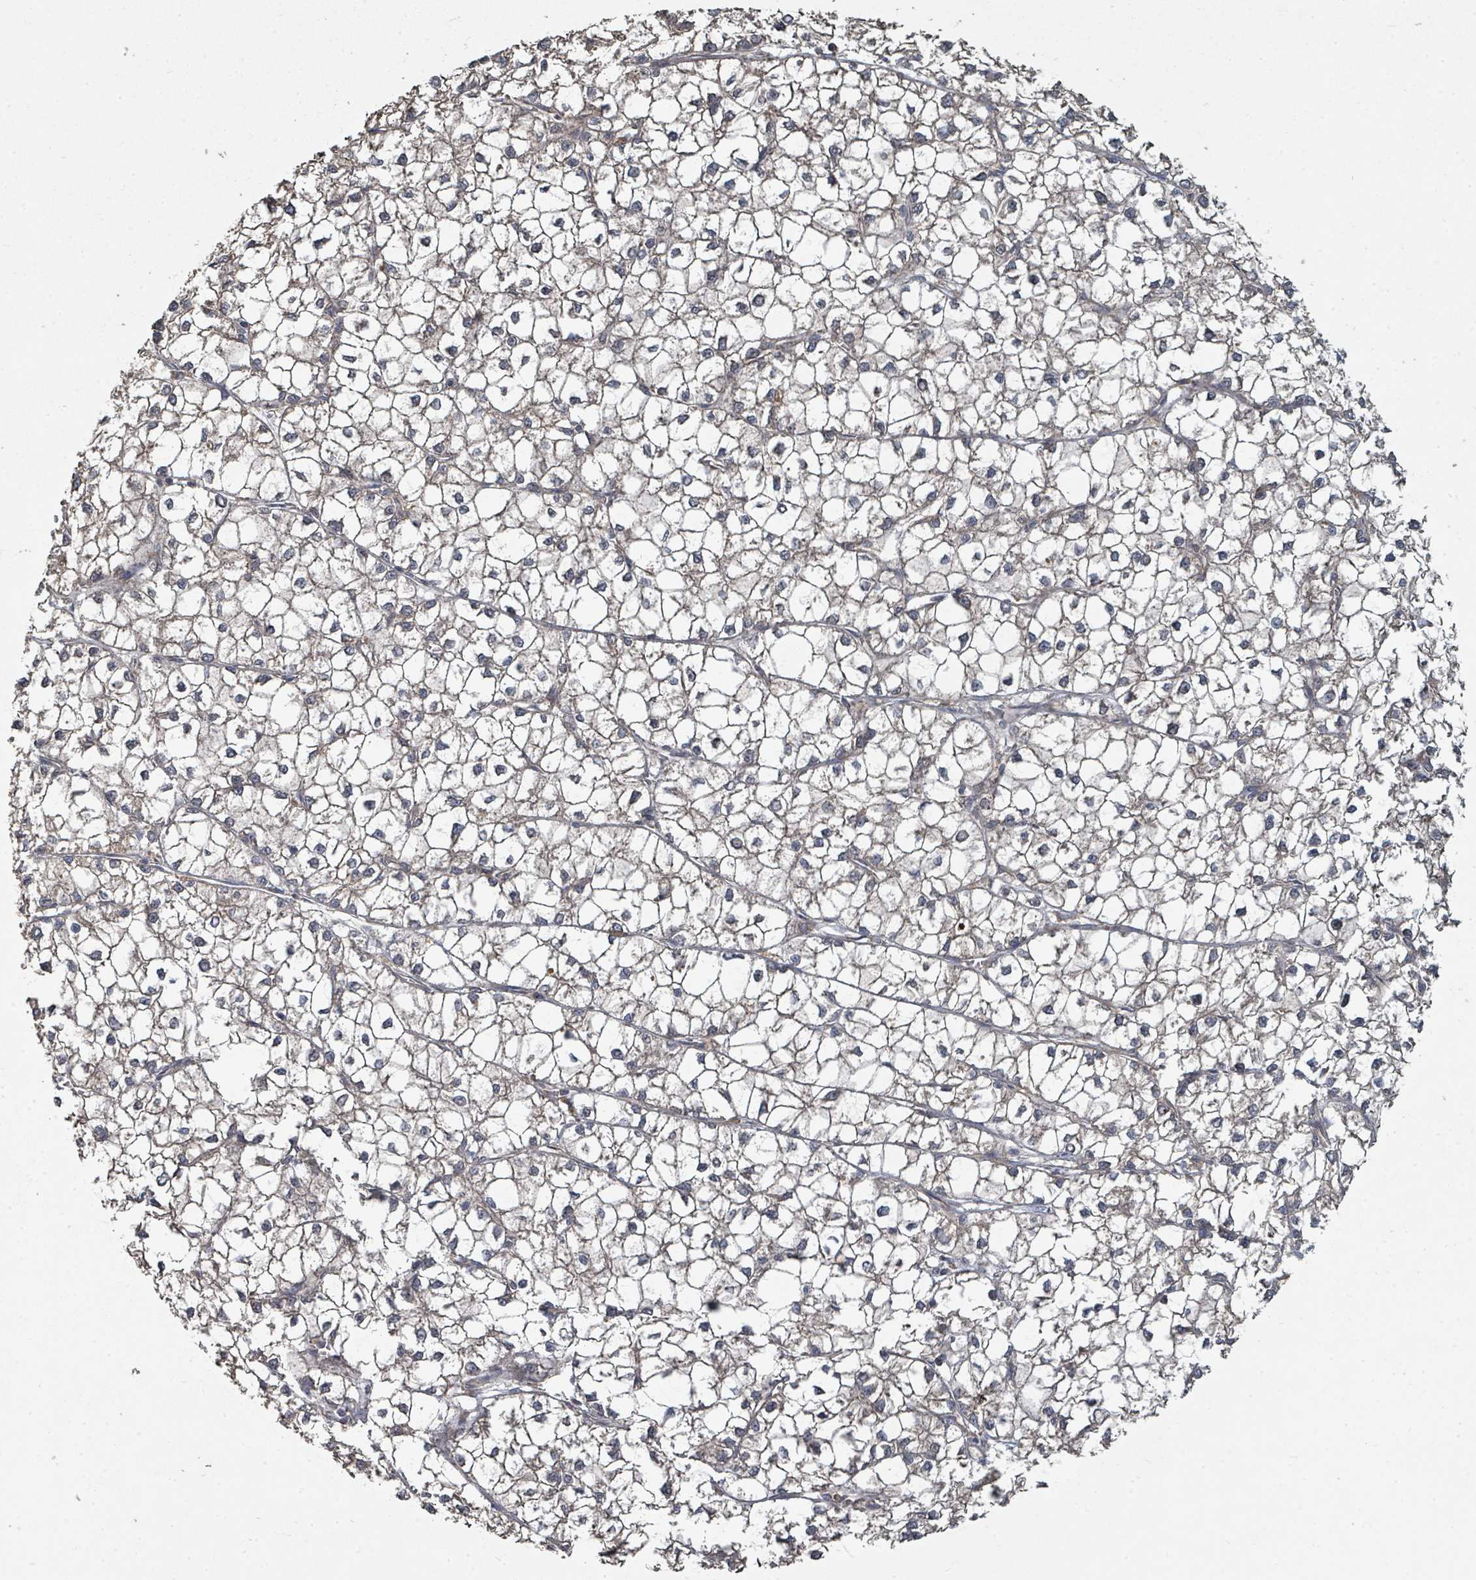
{"staining": {"intensity": "negative", "quantity": "none", "location": "none"}, "tissue": "liver cancer", "cell_type": "Tumor cells", "image_type": "cancer", "snomed": [{"axis": "morphology", "description": "Carcinoma, Hepatocellular, NOS"}, {"axis": "topography", "description": "Liver"}], "caption": "The micrograph reveals no staining of tumor cells in liver cancer. (DAB IHC with hematoxylin counter stain).", "gene": "WDFY1", "patient": {"sex": "female", "age": 43}}